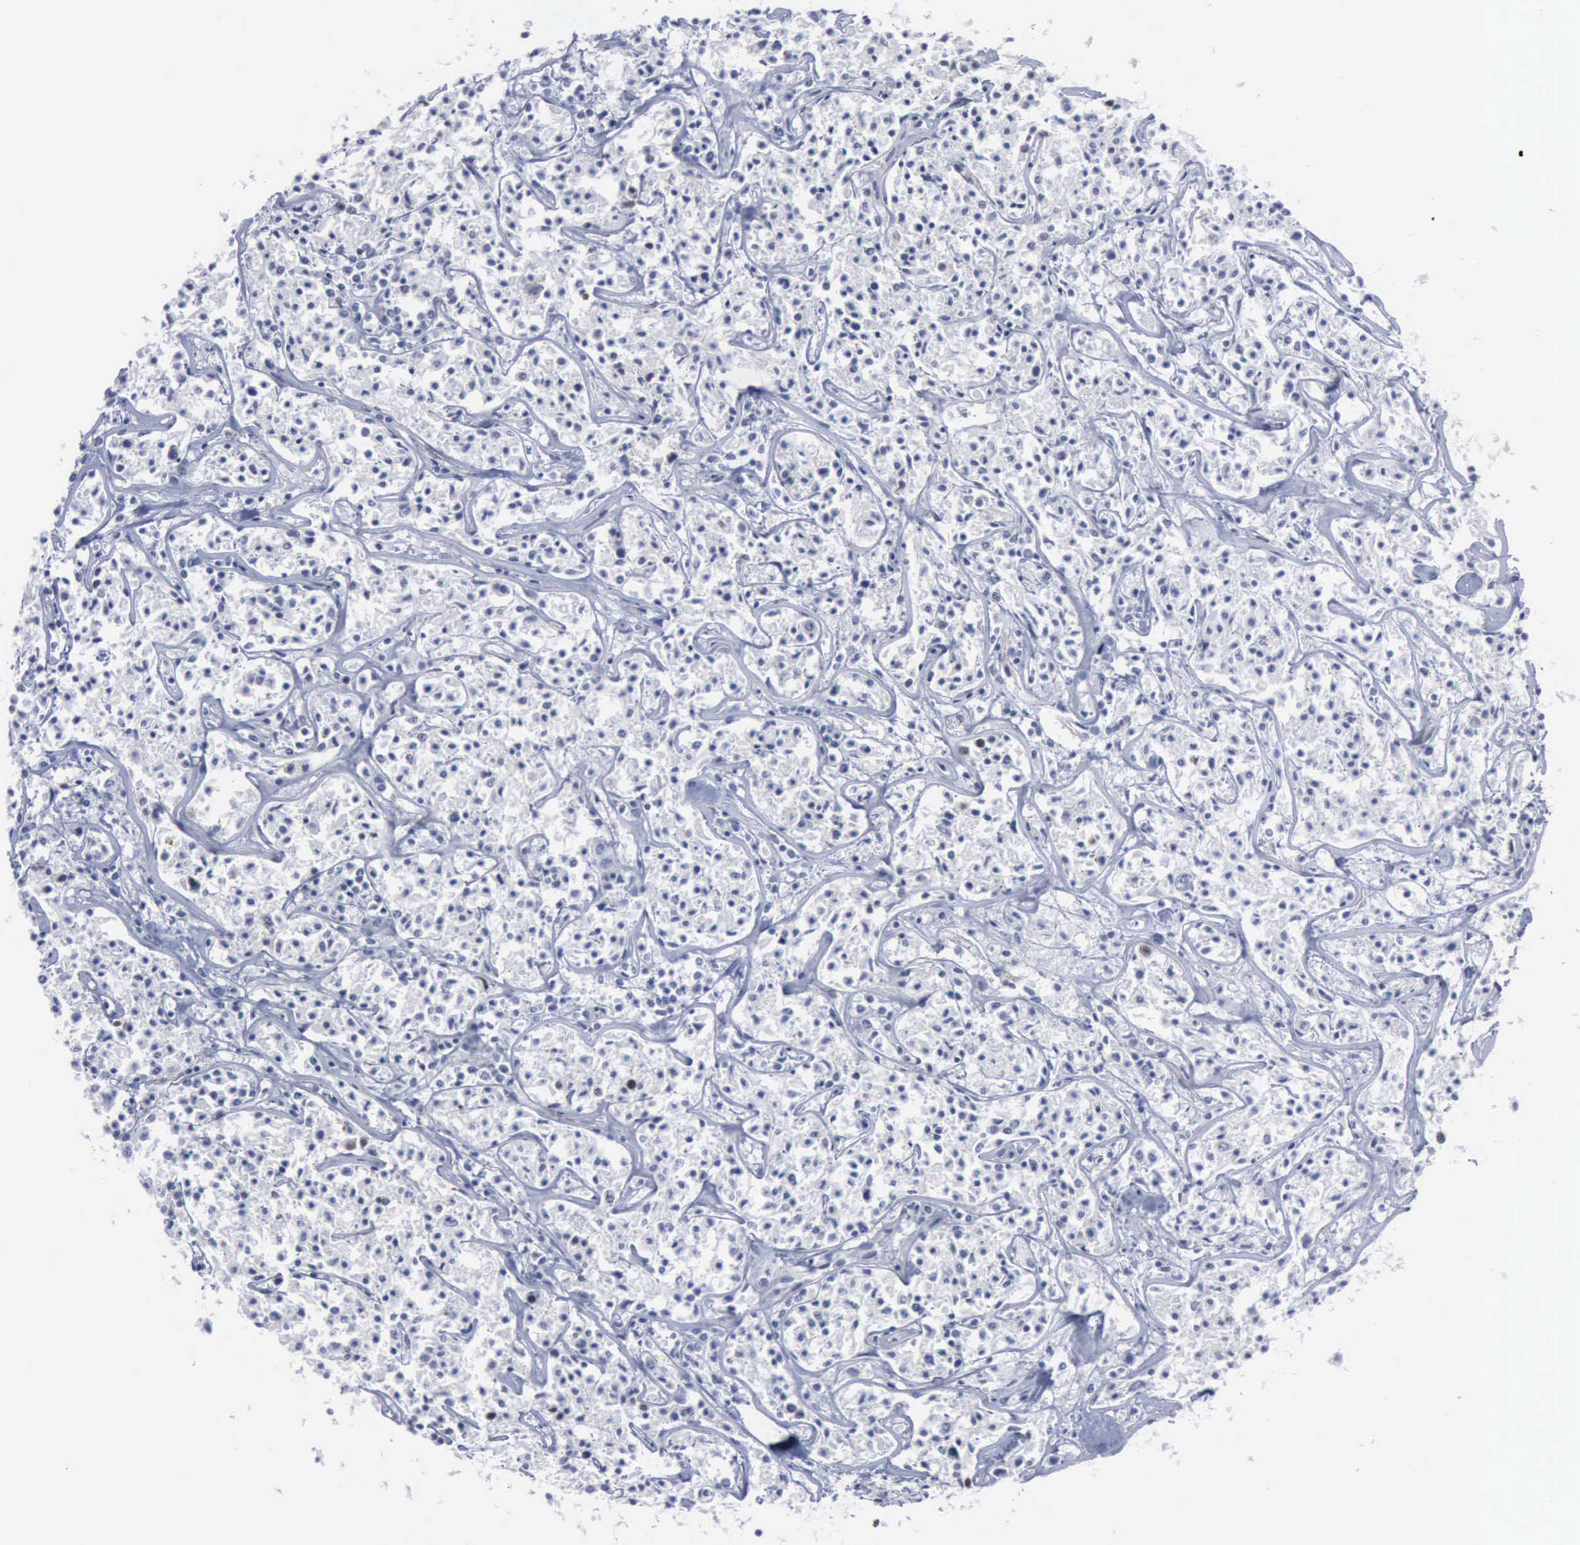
{"staining": {"intensity": "negative", "quantity": "none", "location": "none"}, "tissue": "lymphoma", "cell_type": "Tumor cells", "image_type": "cancer", "snomed": [{"axis": "morphology", "description": "Malignant lymphoma, non-Hodgkin's type, Low grade"}, {"axis": "topography", "description": "Small intestine"}], "caption": "Immunohistochemistry (IHC) photomicrograph of human lymphoma stained for a protein (brown), which exhibits no expression in tumor cells.", "gene": "MCM5", "patient": {"sex": "female", "age": 59}}